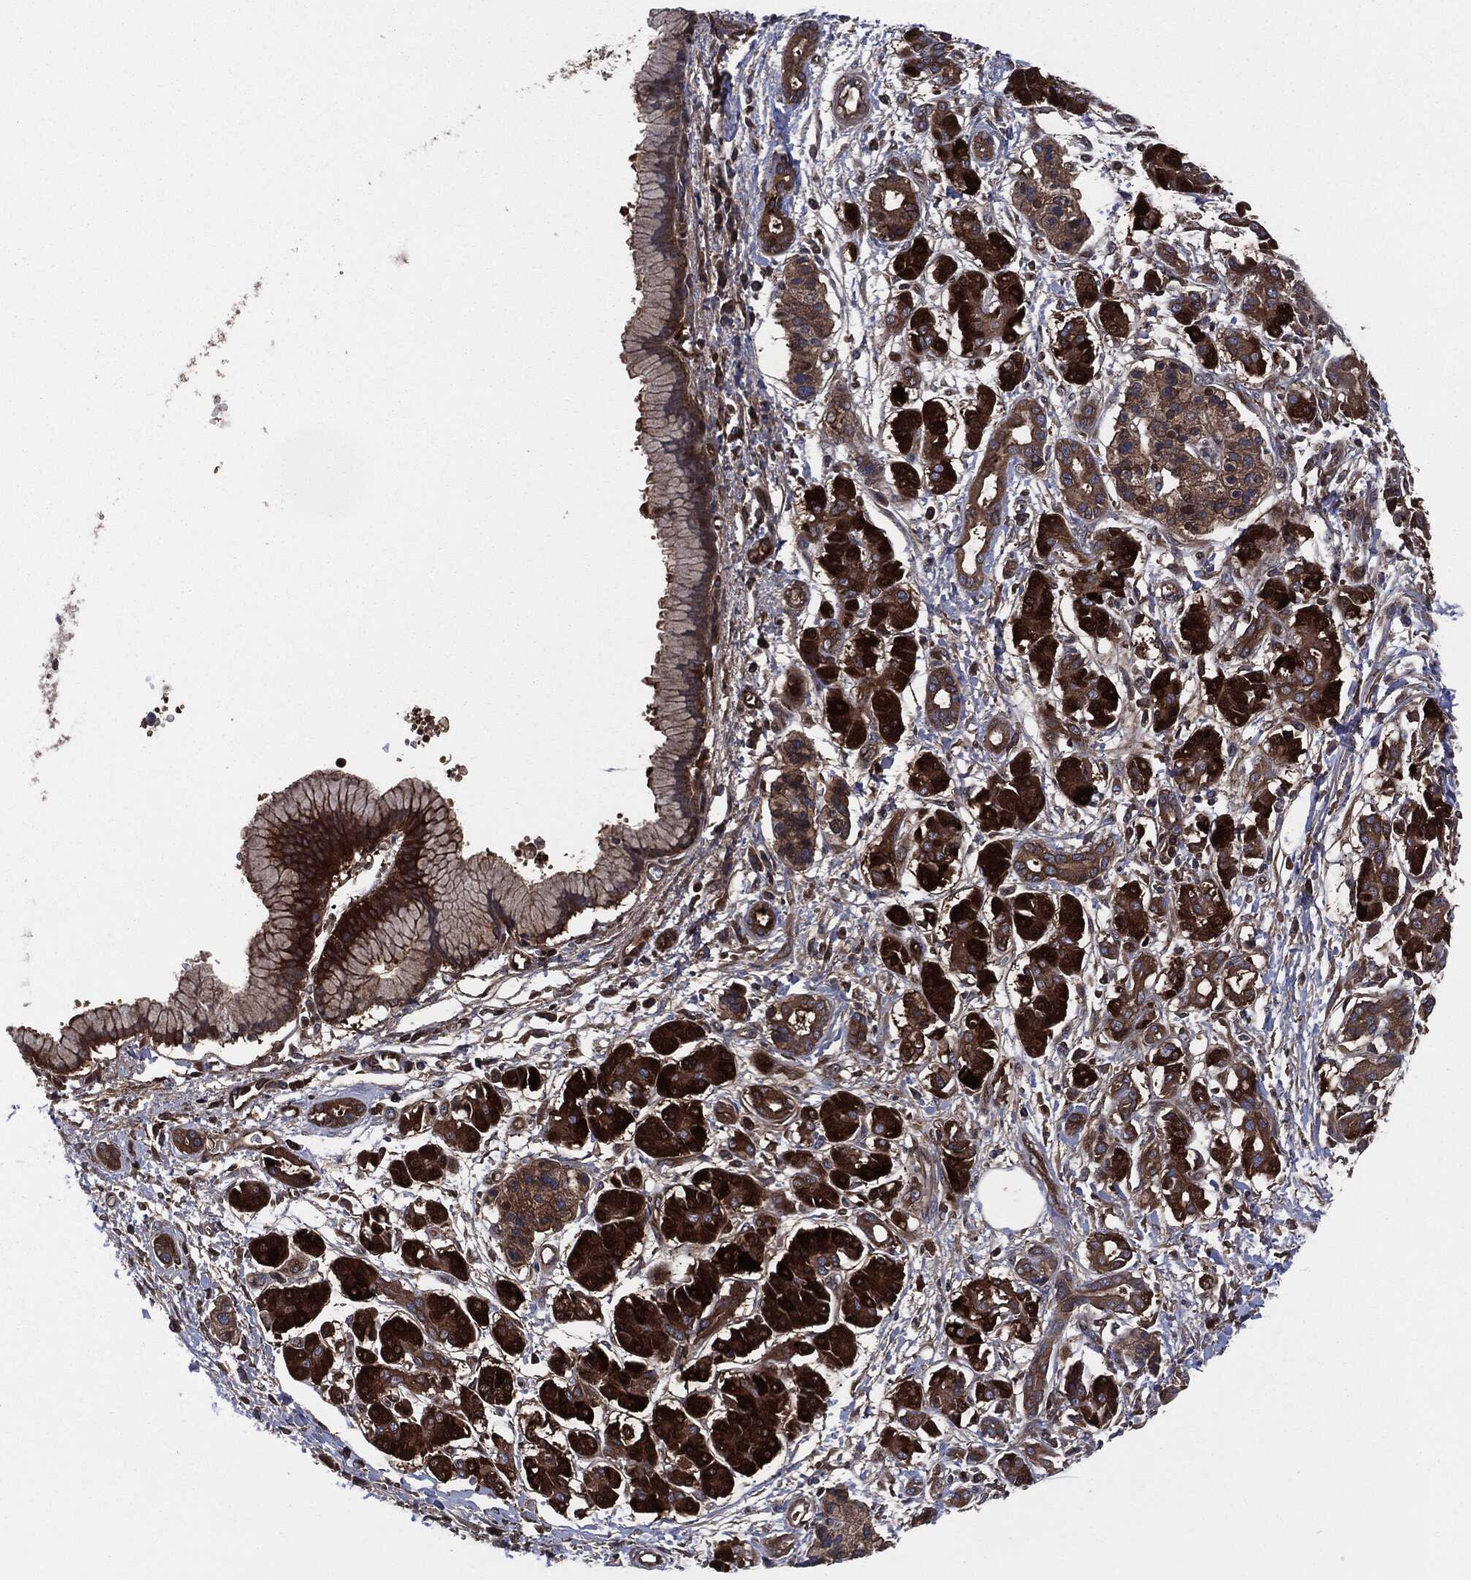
{"staining": {"intensity": "strong", "quantity": "25%-75%", "location": "cytoplasmic/membranous"}, "tissue": "pancreatic cancer", "cell_type": "Tumor cells", "image_type": "cancer", "snomed": [{"axis": "morphology", "description": "Adenocarcinoma, NOS"}, {"axis": "topography", "description": "Pancreas"}], "caption": "High-power microscopy captured an immunohistochemistry (IHC) image of pancreatic cancer, revealing strong cytoplasmic/membranous positivity in about 25%-75% of tumor cells.", "gene": "XPNPEP1", "patient": {"sex": "male", "age": 72}}